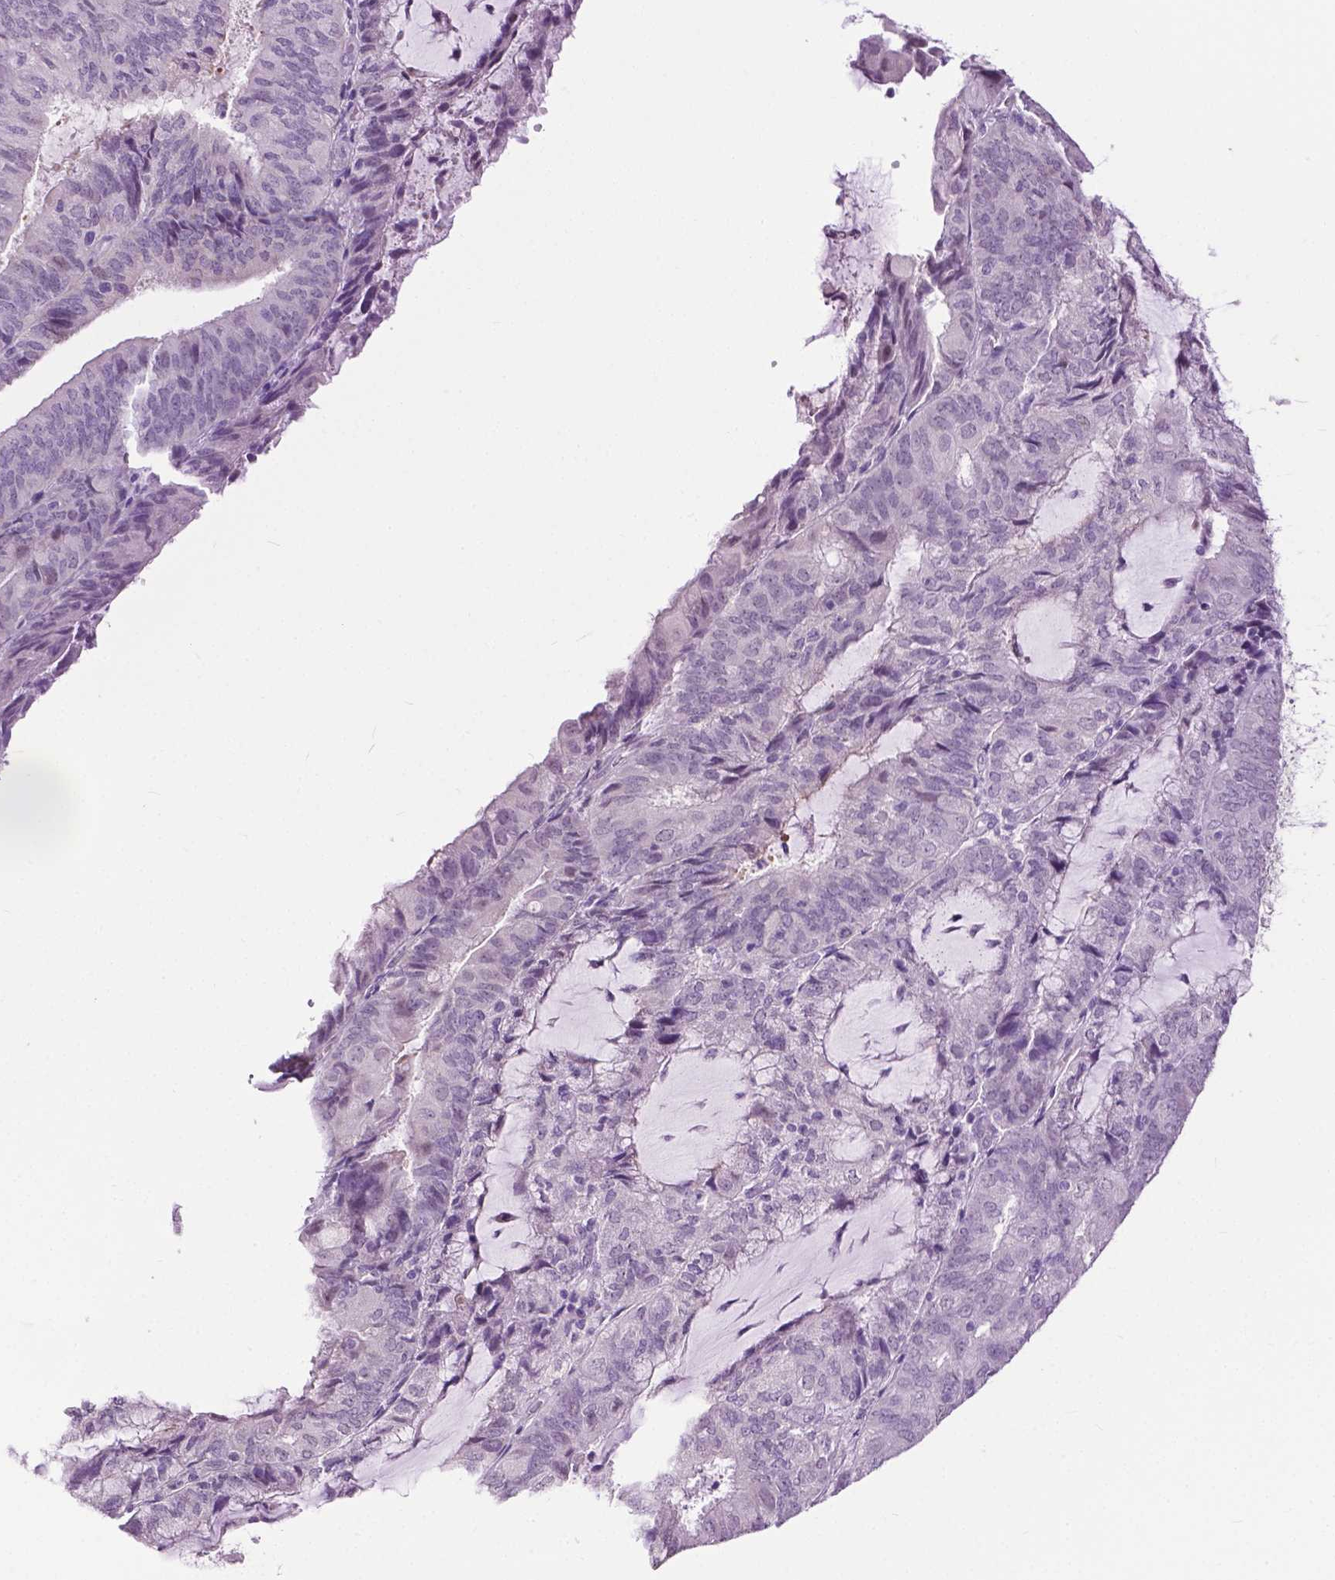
{"staining": {"intensity": "negative", "quantity": "none", "location": "none"}, "tissue": "endometrial cancer", "cell_type": "Tumor cells", "image_type": "cancer", "snomed": [{"axis": "morphology", "description": "Adenocarcinoma, NOS"}, {"axis": "topography", "description": "Endometrium"}], "caption": "Protein analysis of endometrial cancer demonstrates no significant expression in tumor cells.", "gene": "GPR37L1", "patient": {"sex": "female", "age": 81}}